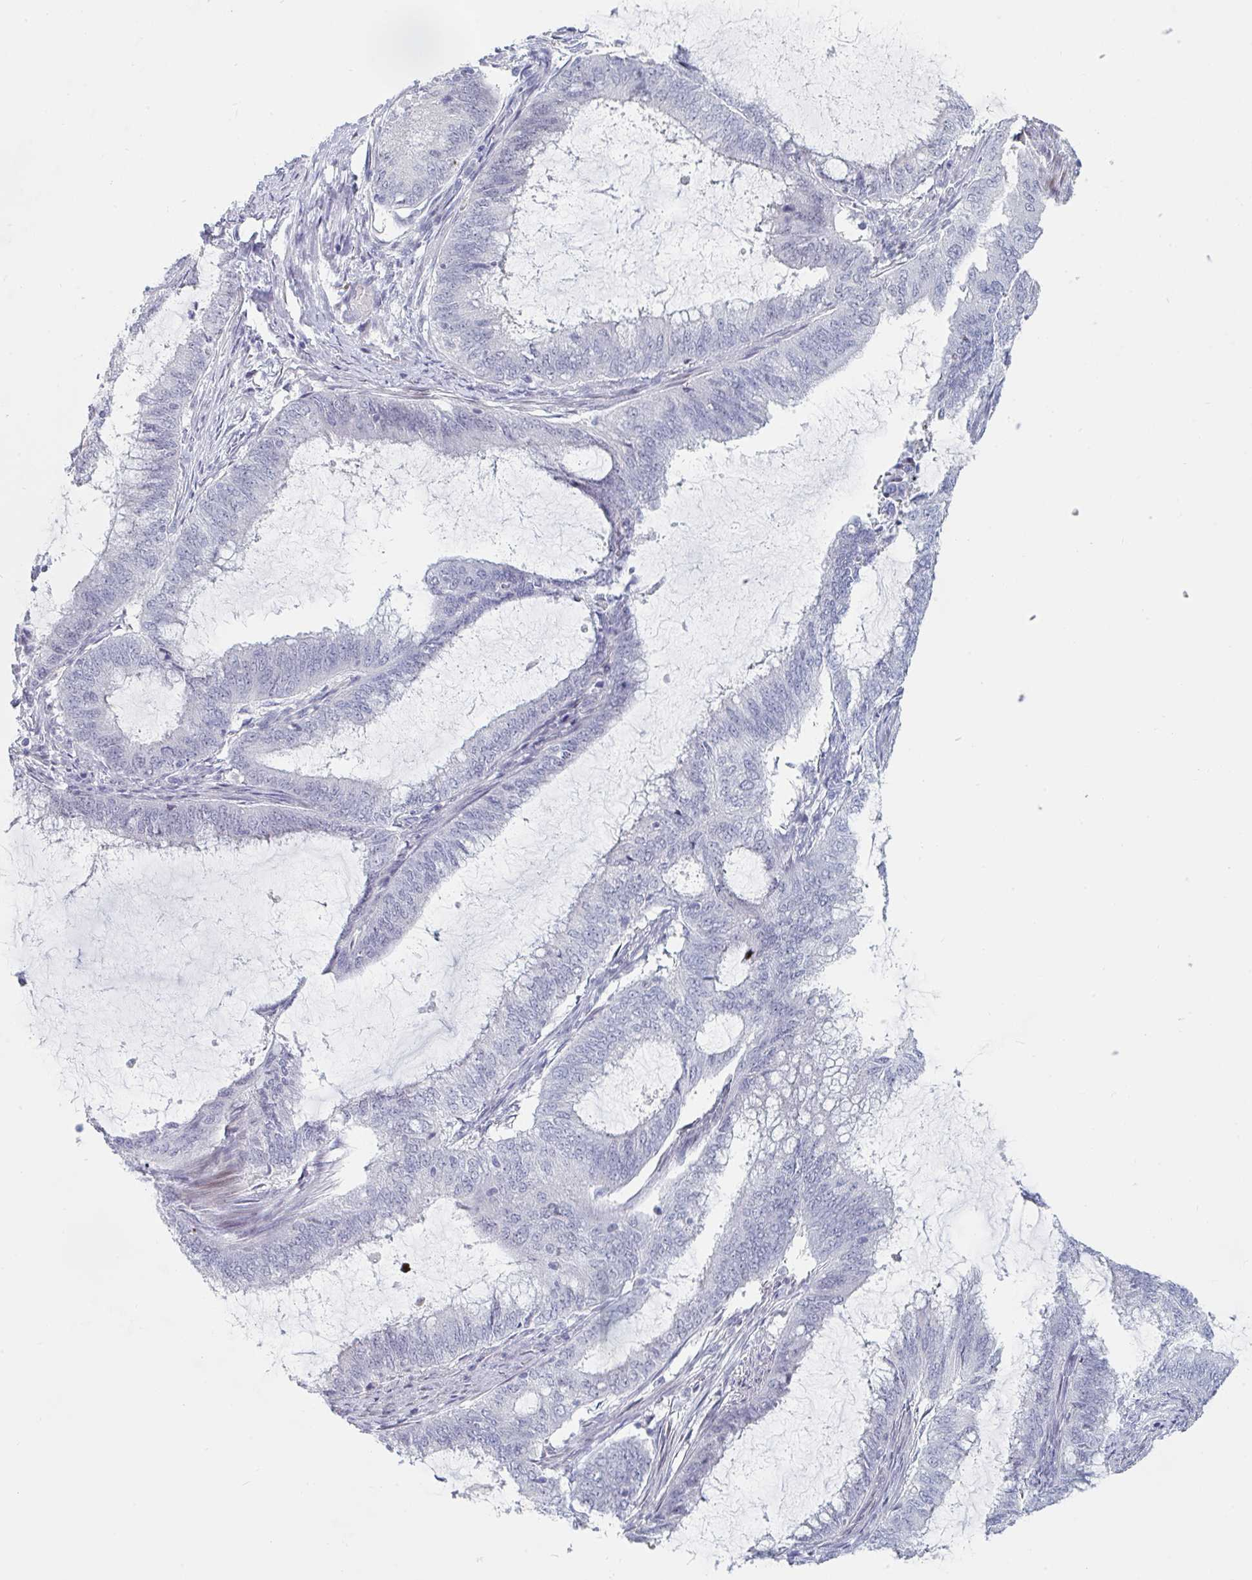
{"staining": {"intensity": "negative", "quantity": "none", "location": "none"}, "tissue": "endometrial cancer", "cell_type": "Tumor cells", "image_type": "cancer", "snomed": [{"axis": "morphology", "description": "Adenocarcinoma, NOS"}, {"axis": "topography", "description": "Endometrium"}], "caption": "A histopathology image of human adenocarcinoma (endometrial) is negative for staining in tumor cells.", "gene": "NR1H2", "patient": {"sex": "female", "age": 51}}